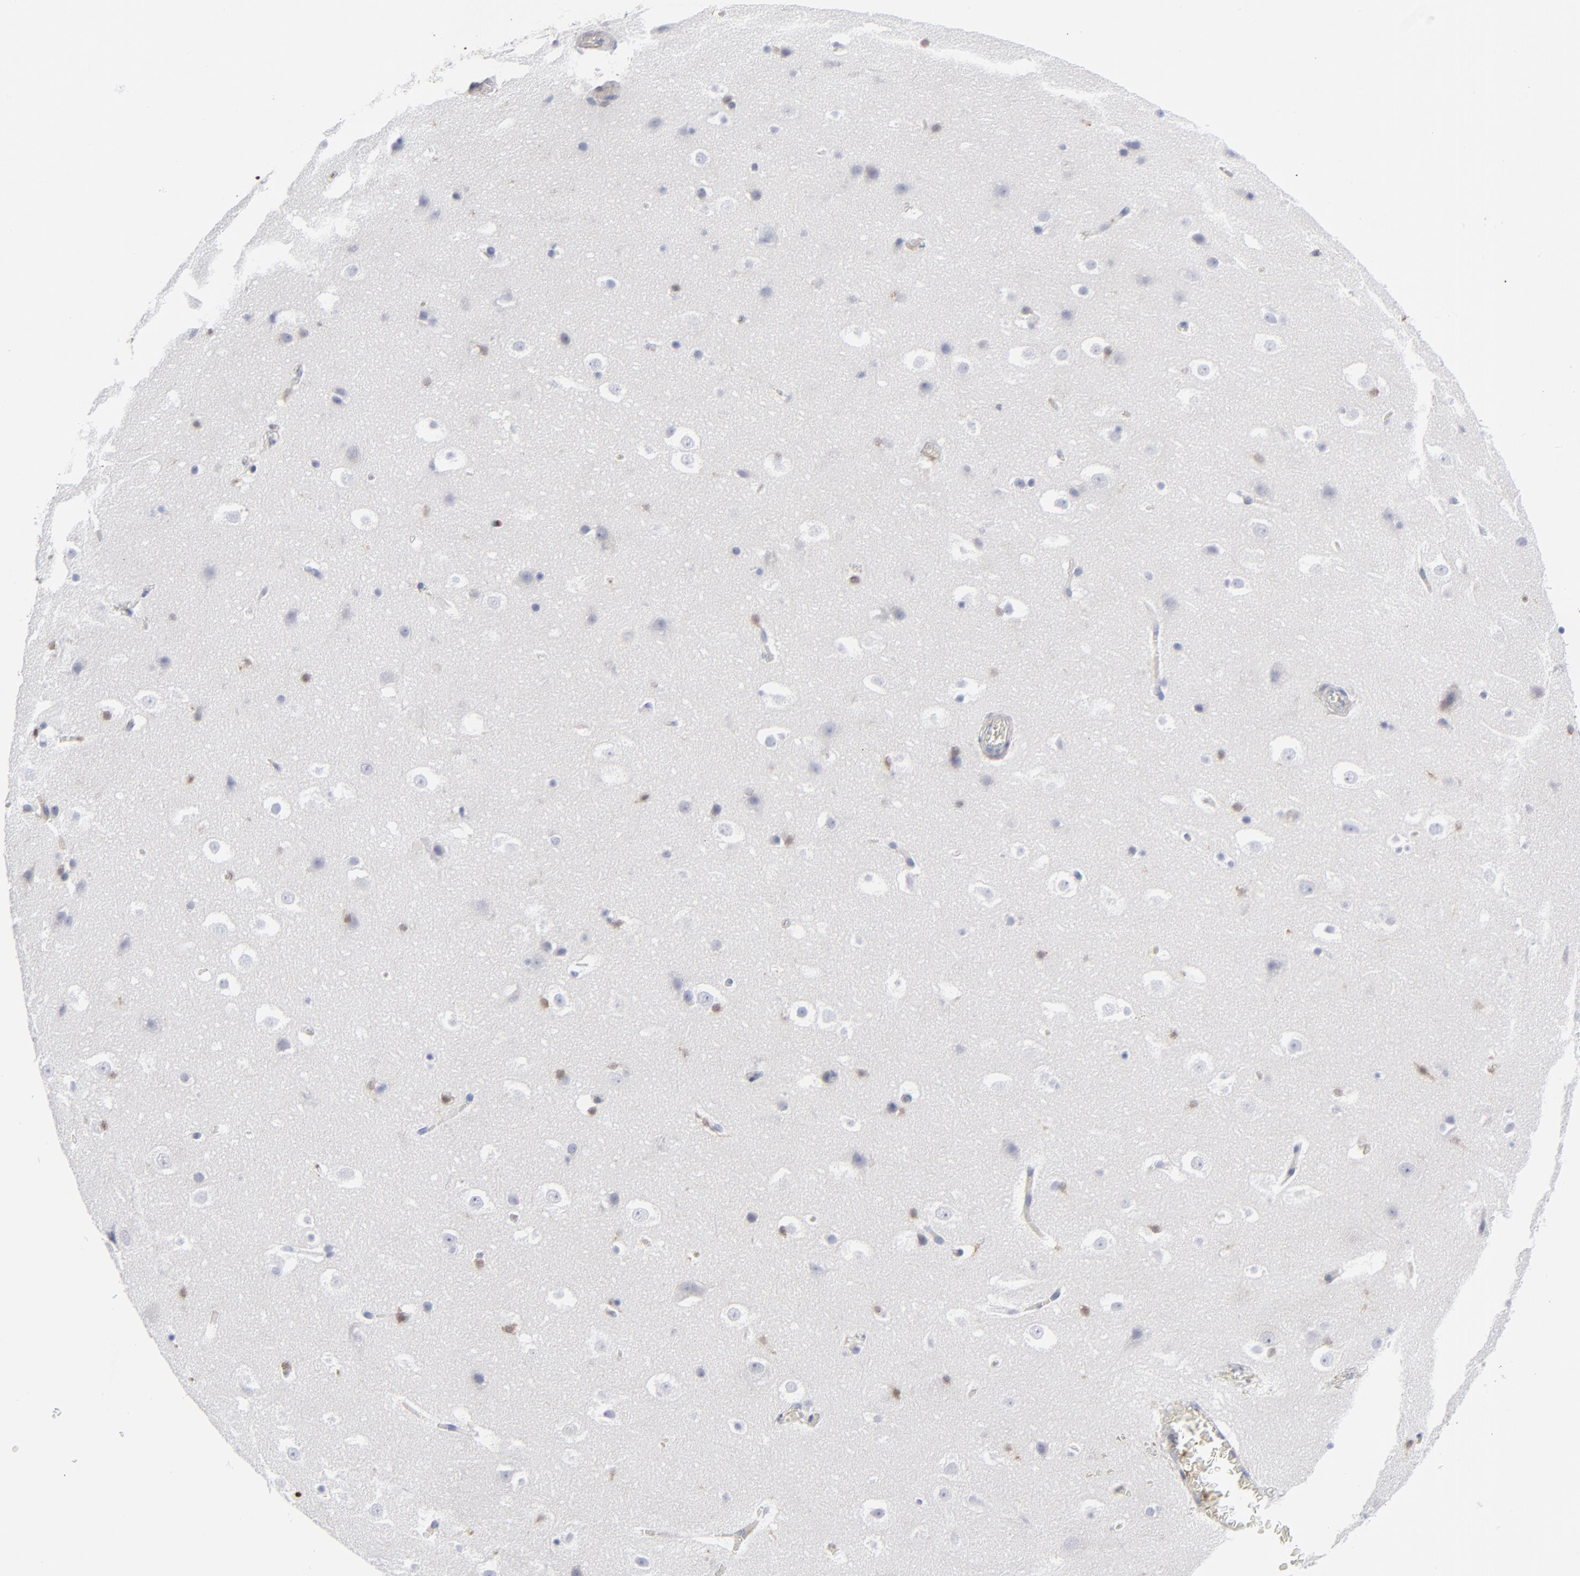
{"staining": {"intensity": "negative", "quantity": "none", "location": "none"}, "tissue": "hippocampus", "cell_type": "Glial cells", "image_type": "normal", "snomed": [{"axis": "morphology", "description": "Normal tissue, NOS"}, {"axis": "topography", "description": "Hippocampus"}], "caption": "Human hippocampus stained for a protein using immunohistochemistry demonstrates no positivity in glial cells.", "gene": "TBXT", "patient": {"sex": "male", "age": 45}}